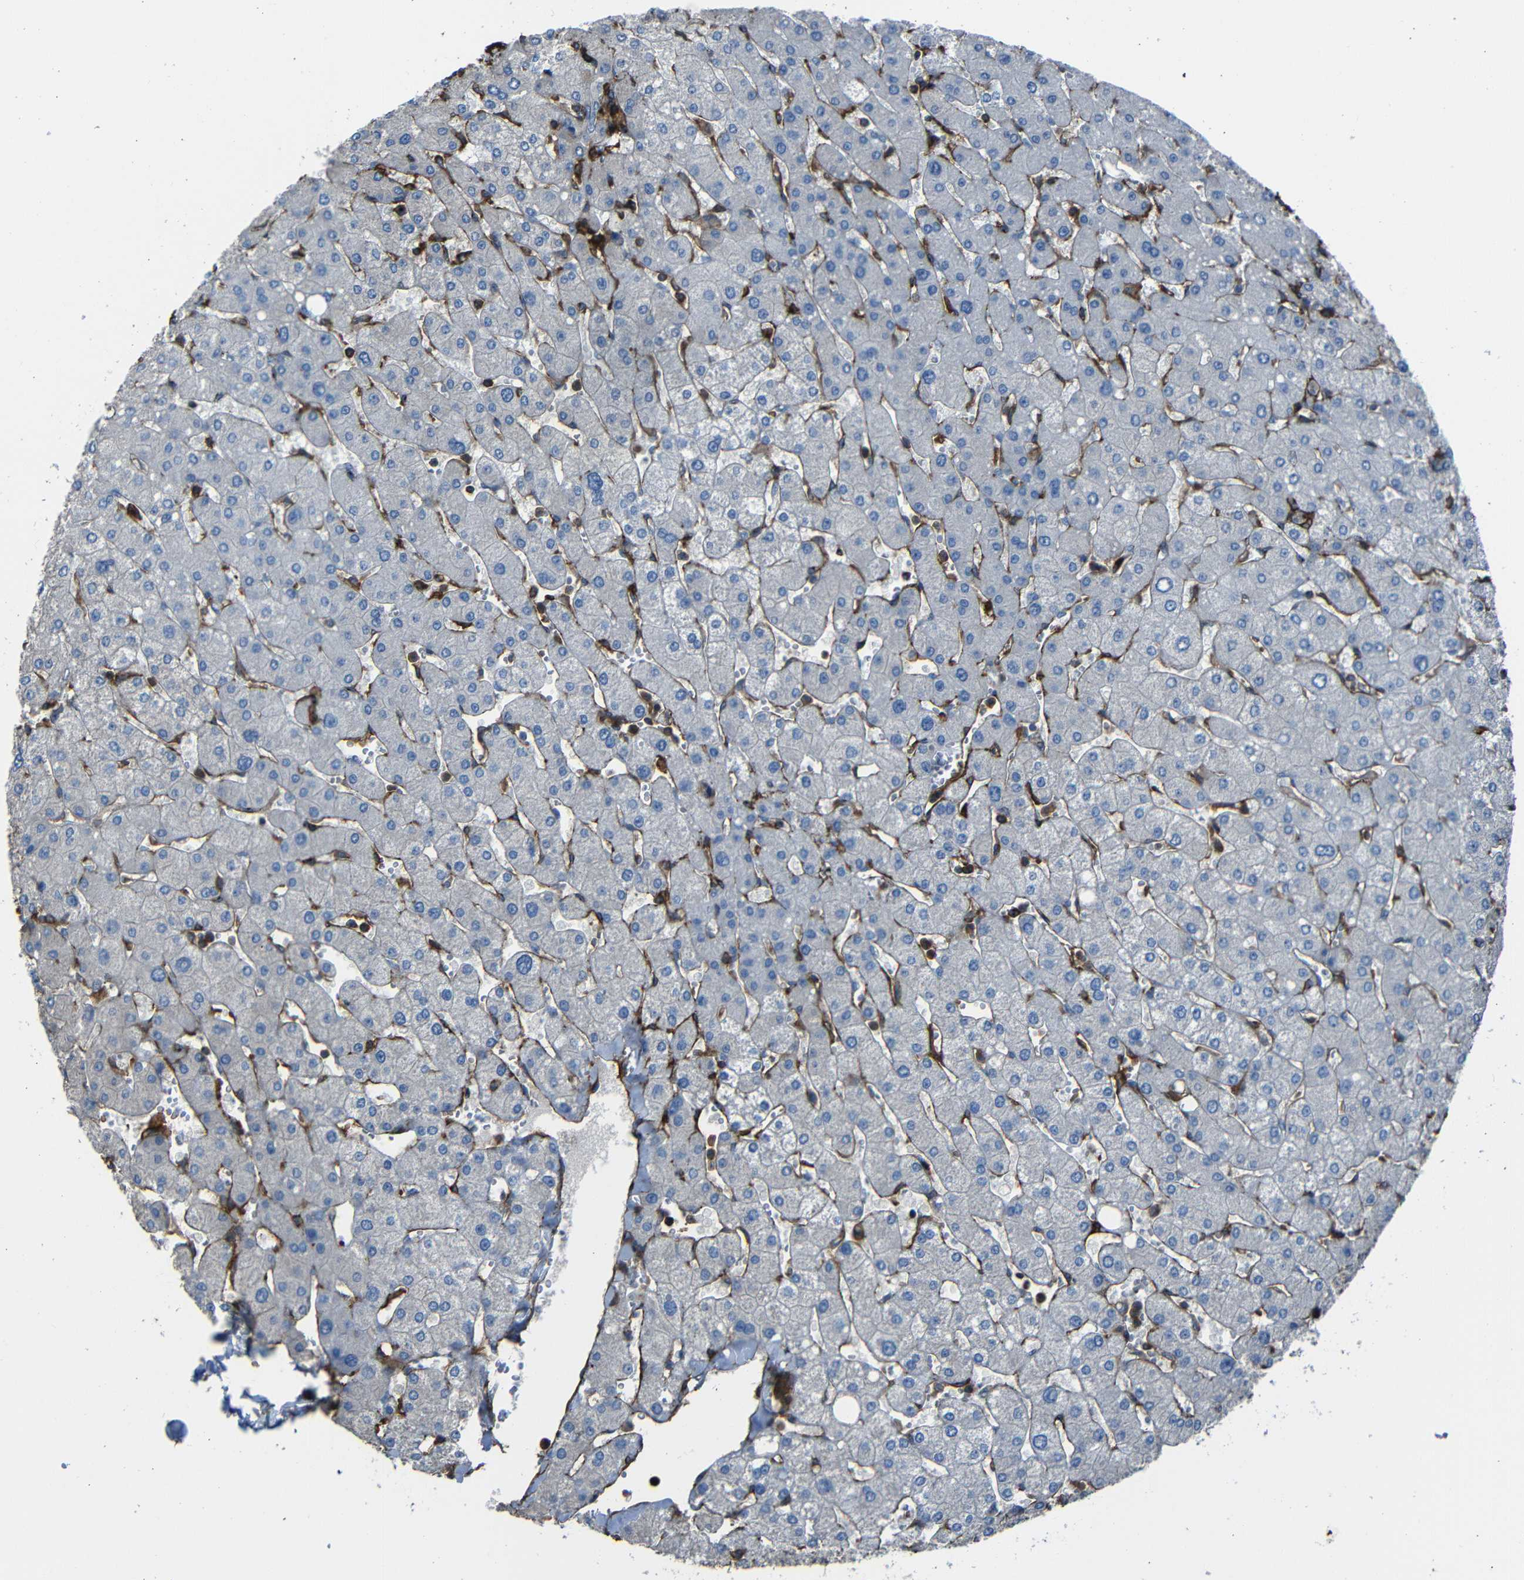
{"staining": {"intensity": "negative", "quantity": "none", "location": "none"}, "tissue": "liver", "cell_type": "Cholangiocytes", "image_type": "normal", "snomed": [{"axis": "morphology", "description": "Normal tissue, NOS"}, {"axis": "topography", "description": "Liver"}], "caption": "Human liver stained for a protein using immunohistochemistry demonstrates no positivity in cholangiocytes.", "gene": "ADGRE5", "patient": {"sex": "male", "age": 55}}